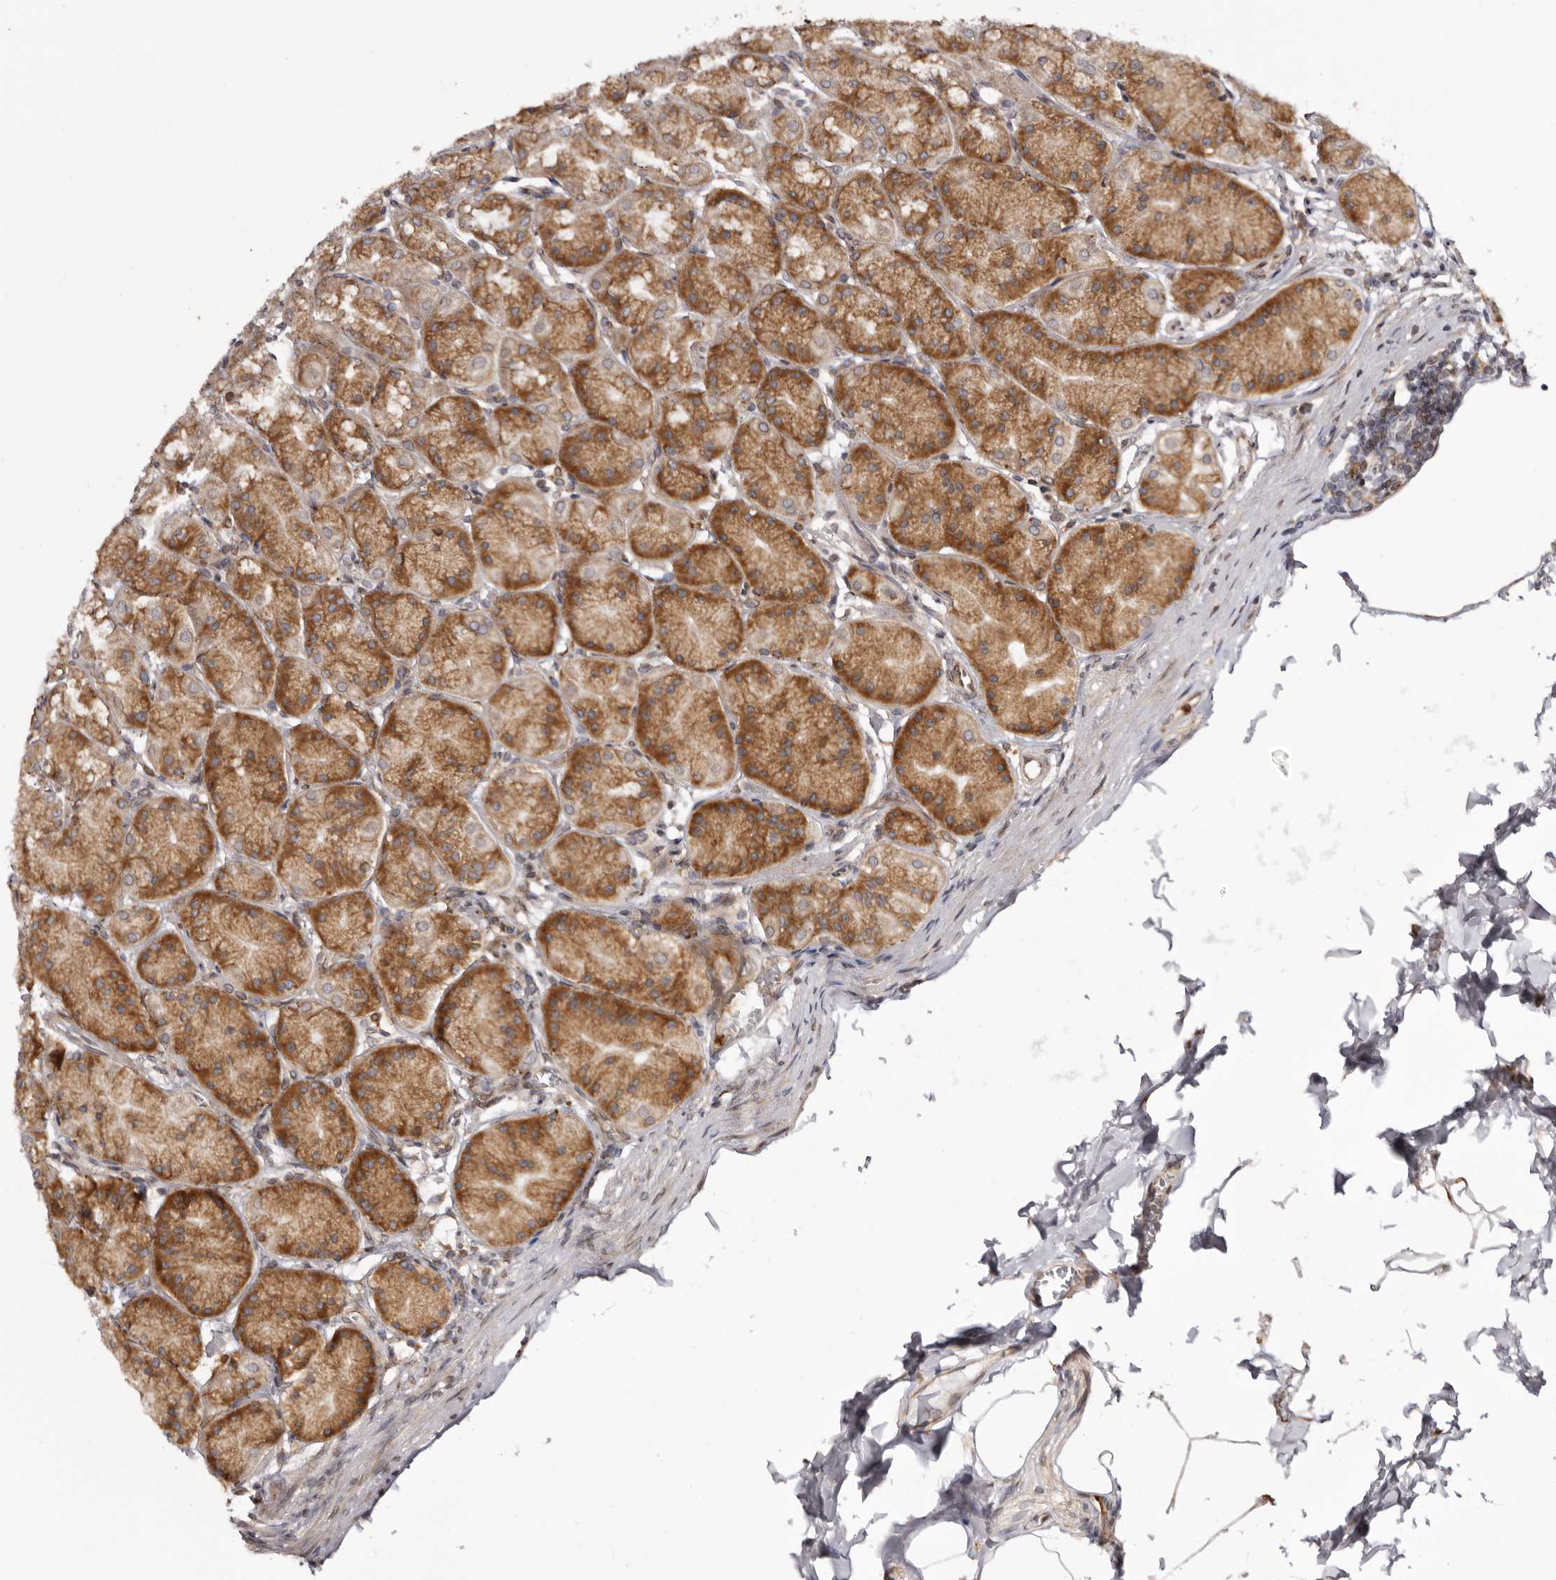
{"staining": {"intensity": "moderate", "quantity": ">75%", "location": "cytoplasmic/membranous"}, "tissue": "stomach", "cell_type": "Glandular cells", "image_type": "normal", "snomed": [{"axis": "morphology", "description": "Normal tissue, NOS"}, {"axis": "topography", "description": "Stomach"}], "caption": "Moderate cytoplasmic/membranous protein staining is appreciated in about >75% of glandular cells in stomach.", "gene": "C4orf3", "patient": {"sex": "male", "age": 42}}